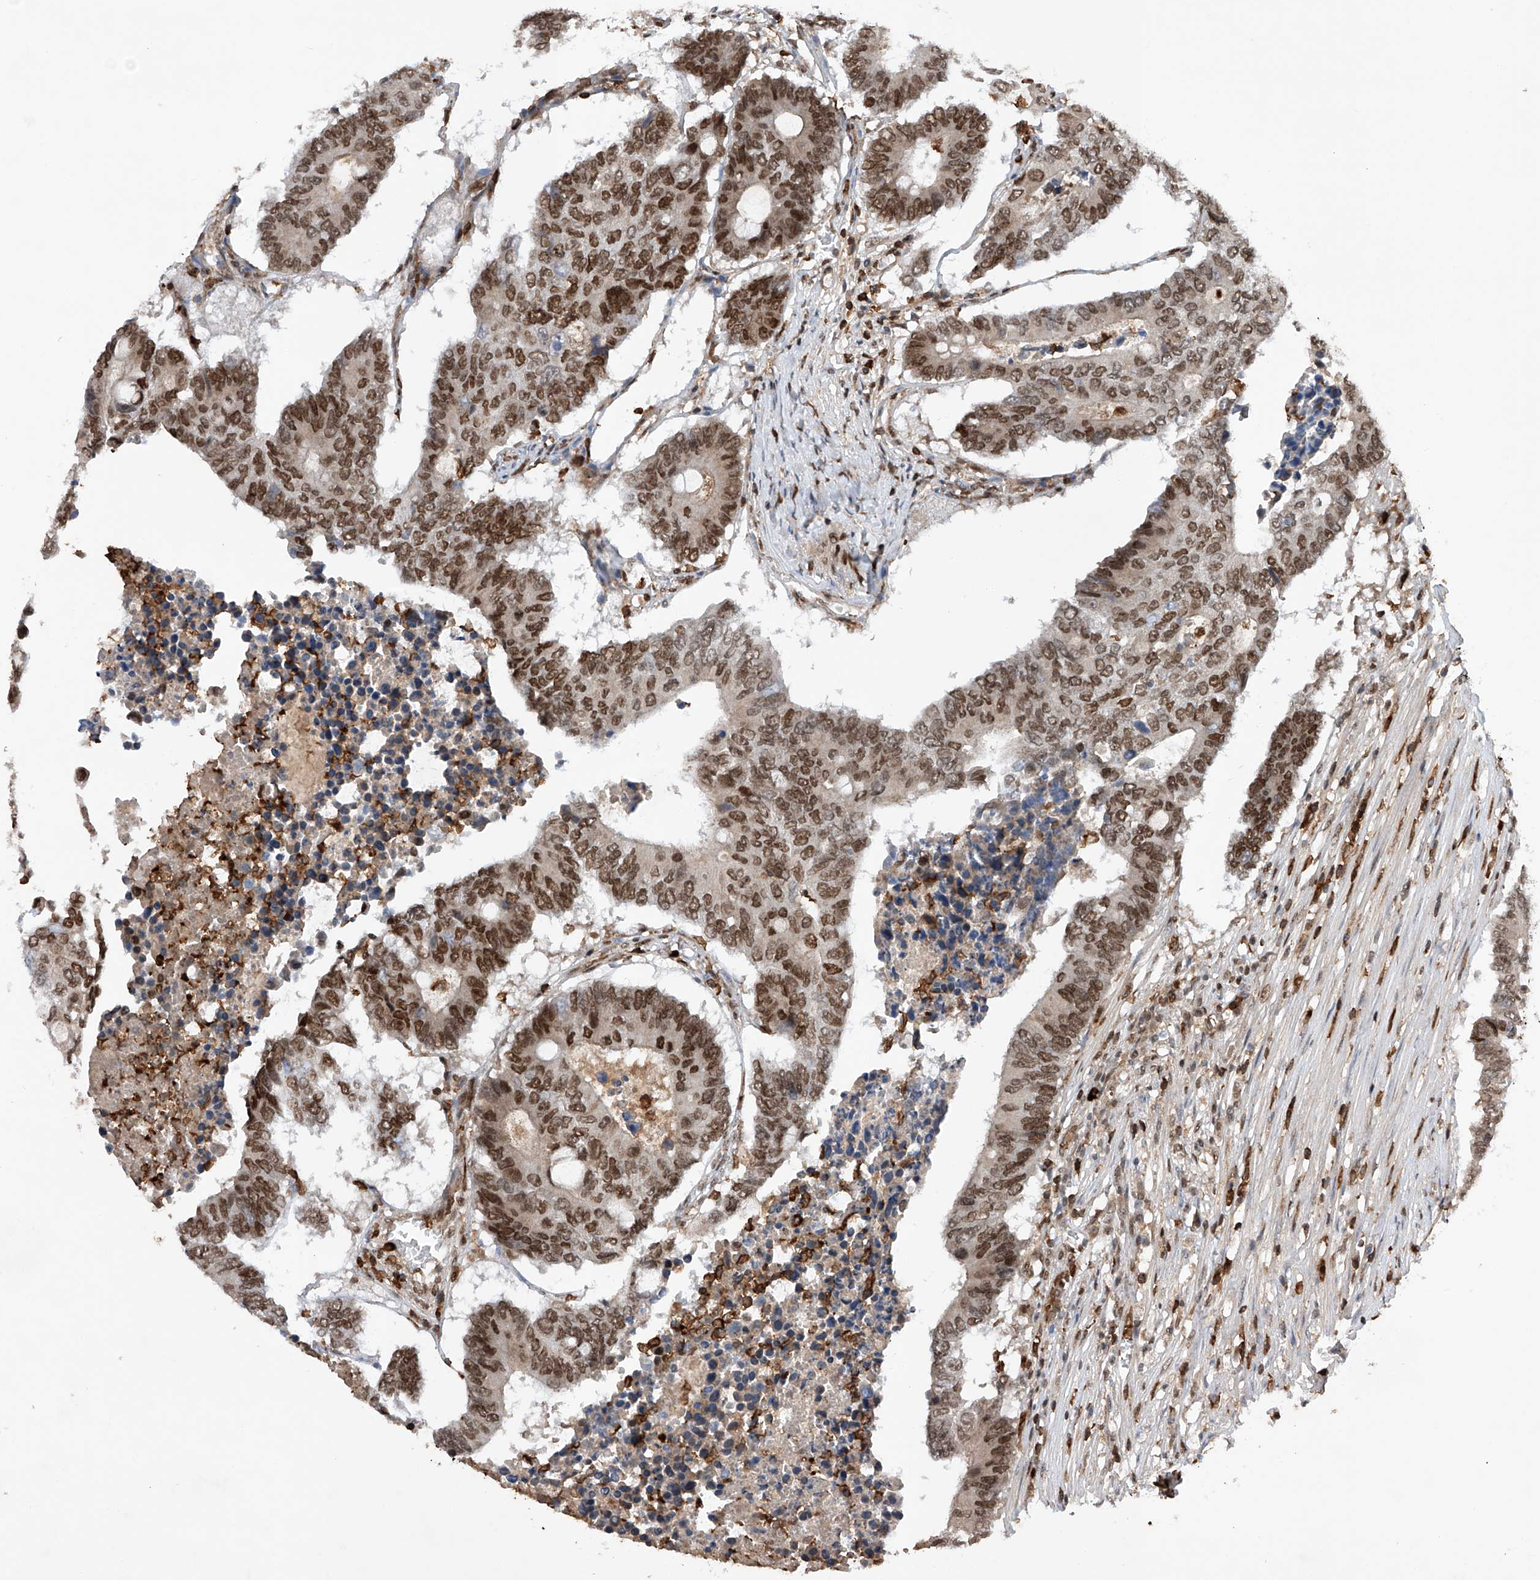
{"staining": {"intensity": "moderate", "quantity": ">75%", "location": "nuclear"}, "tissue": "colorectal cancer", "cell_type": "Tumor cells", "image_type": "cancer", "snomed": [{"axis": "morphology", "description": "Adenocarcinoma, NOS"}, {"axis": "topography", "description": "Colon"}], "caption": "About >75% of tumor cells in human colorectal adenocarcinoma reveal moderate nuclear protein staining as visualized by brown immunohistochemical staining.", "gene": "ZNF280D", "patient": {"sex": "male", "age": 87}}